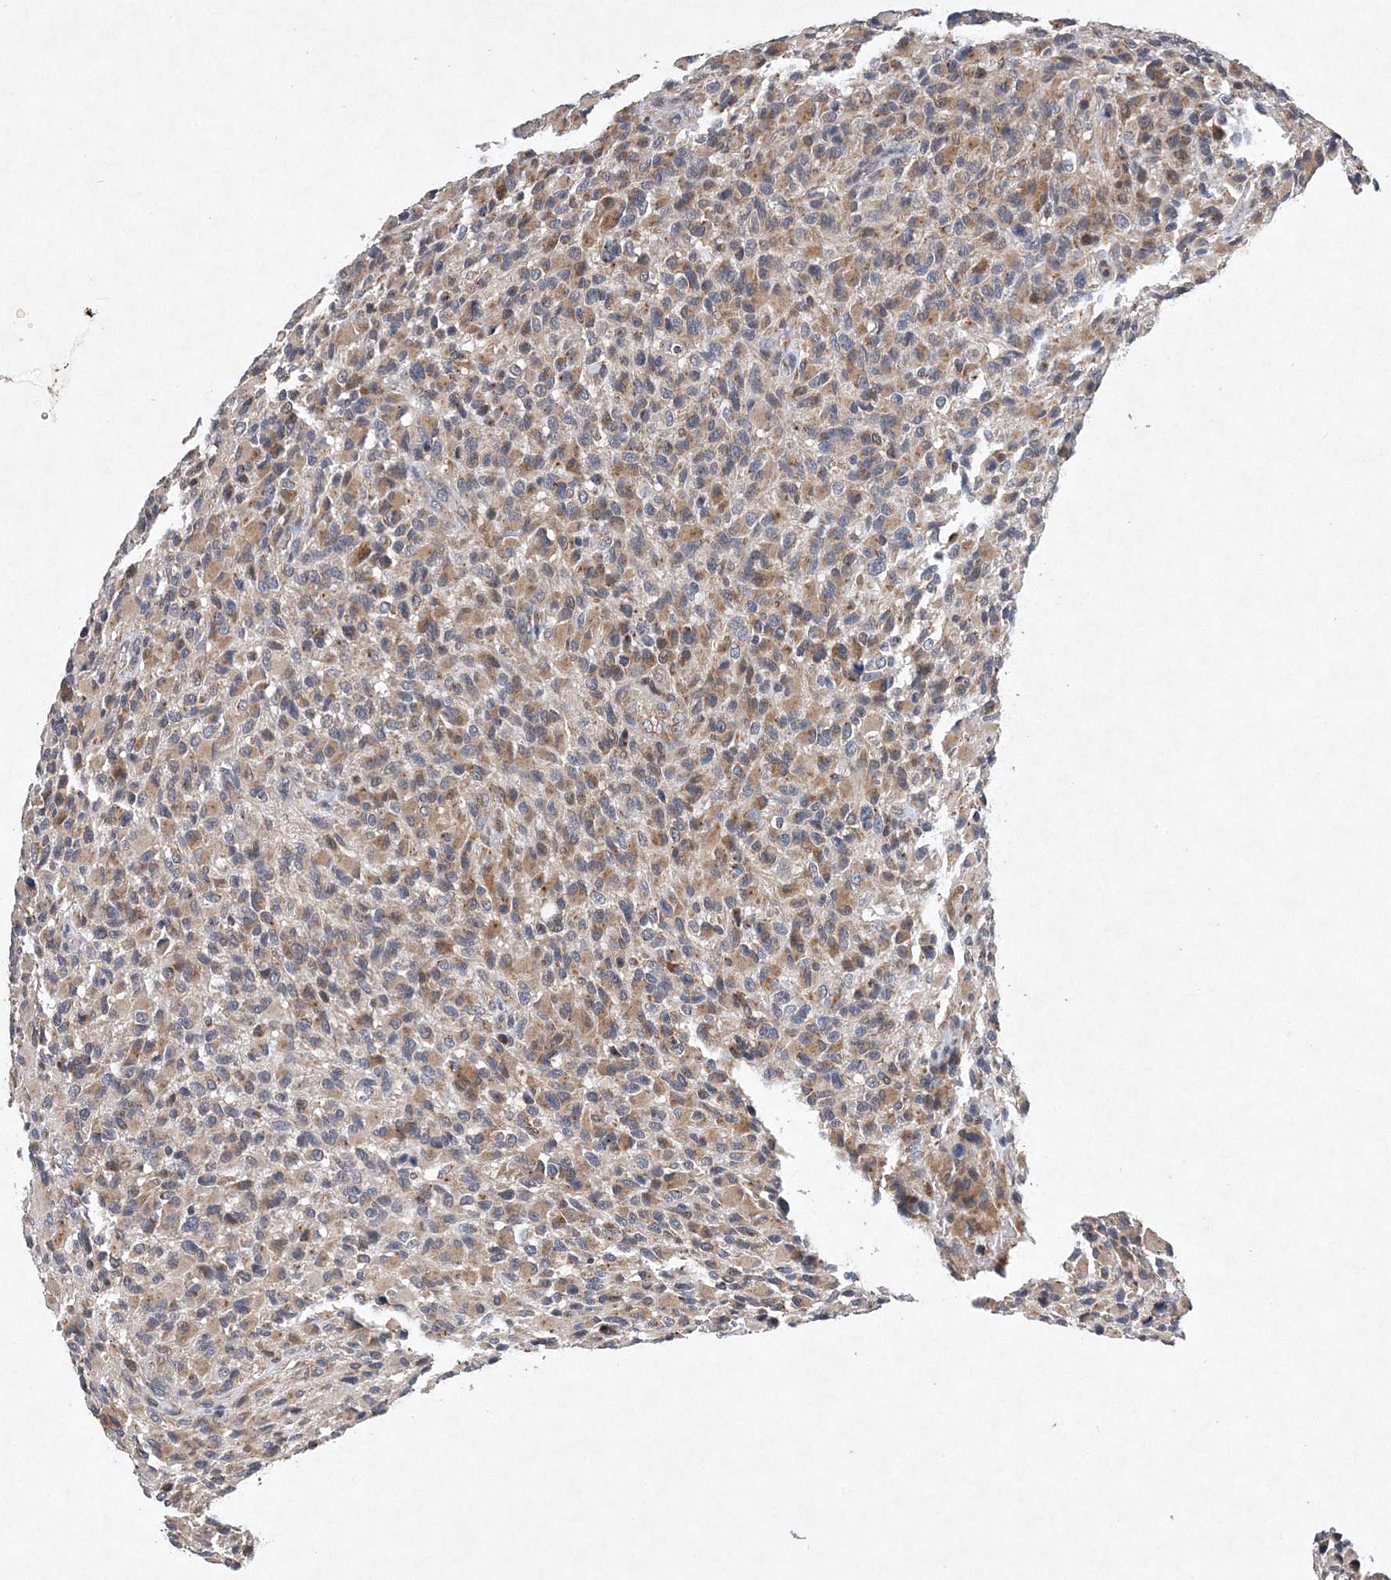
{"staining": {"intensity": "moderate", "quantity": "<25%", "location": "cytoplasmic/membranous"}, "tissue": "glioma", "cell_type": "Tumor cells", "image_type": "cancer", "snomed": [{"axis": "morphology", "description": "Glioma, malignant, High grade"}, {"axis": "topography", "description": "Brain"}], "caption": "Human malignant glioma (high-grade) stained for a protein (brown) exhibits moderate cytoplasmic/membranous positive staining in about <25% of tumor cells.", "gene": "PROSER1", "patient": {"sex": "male", "age": 71}}